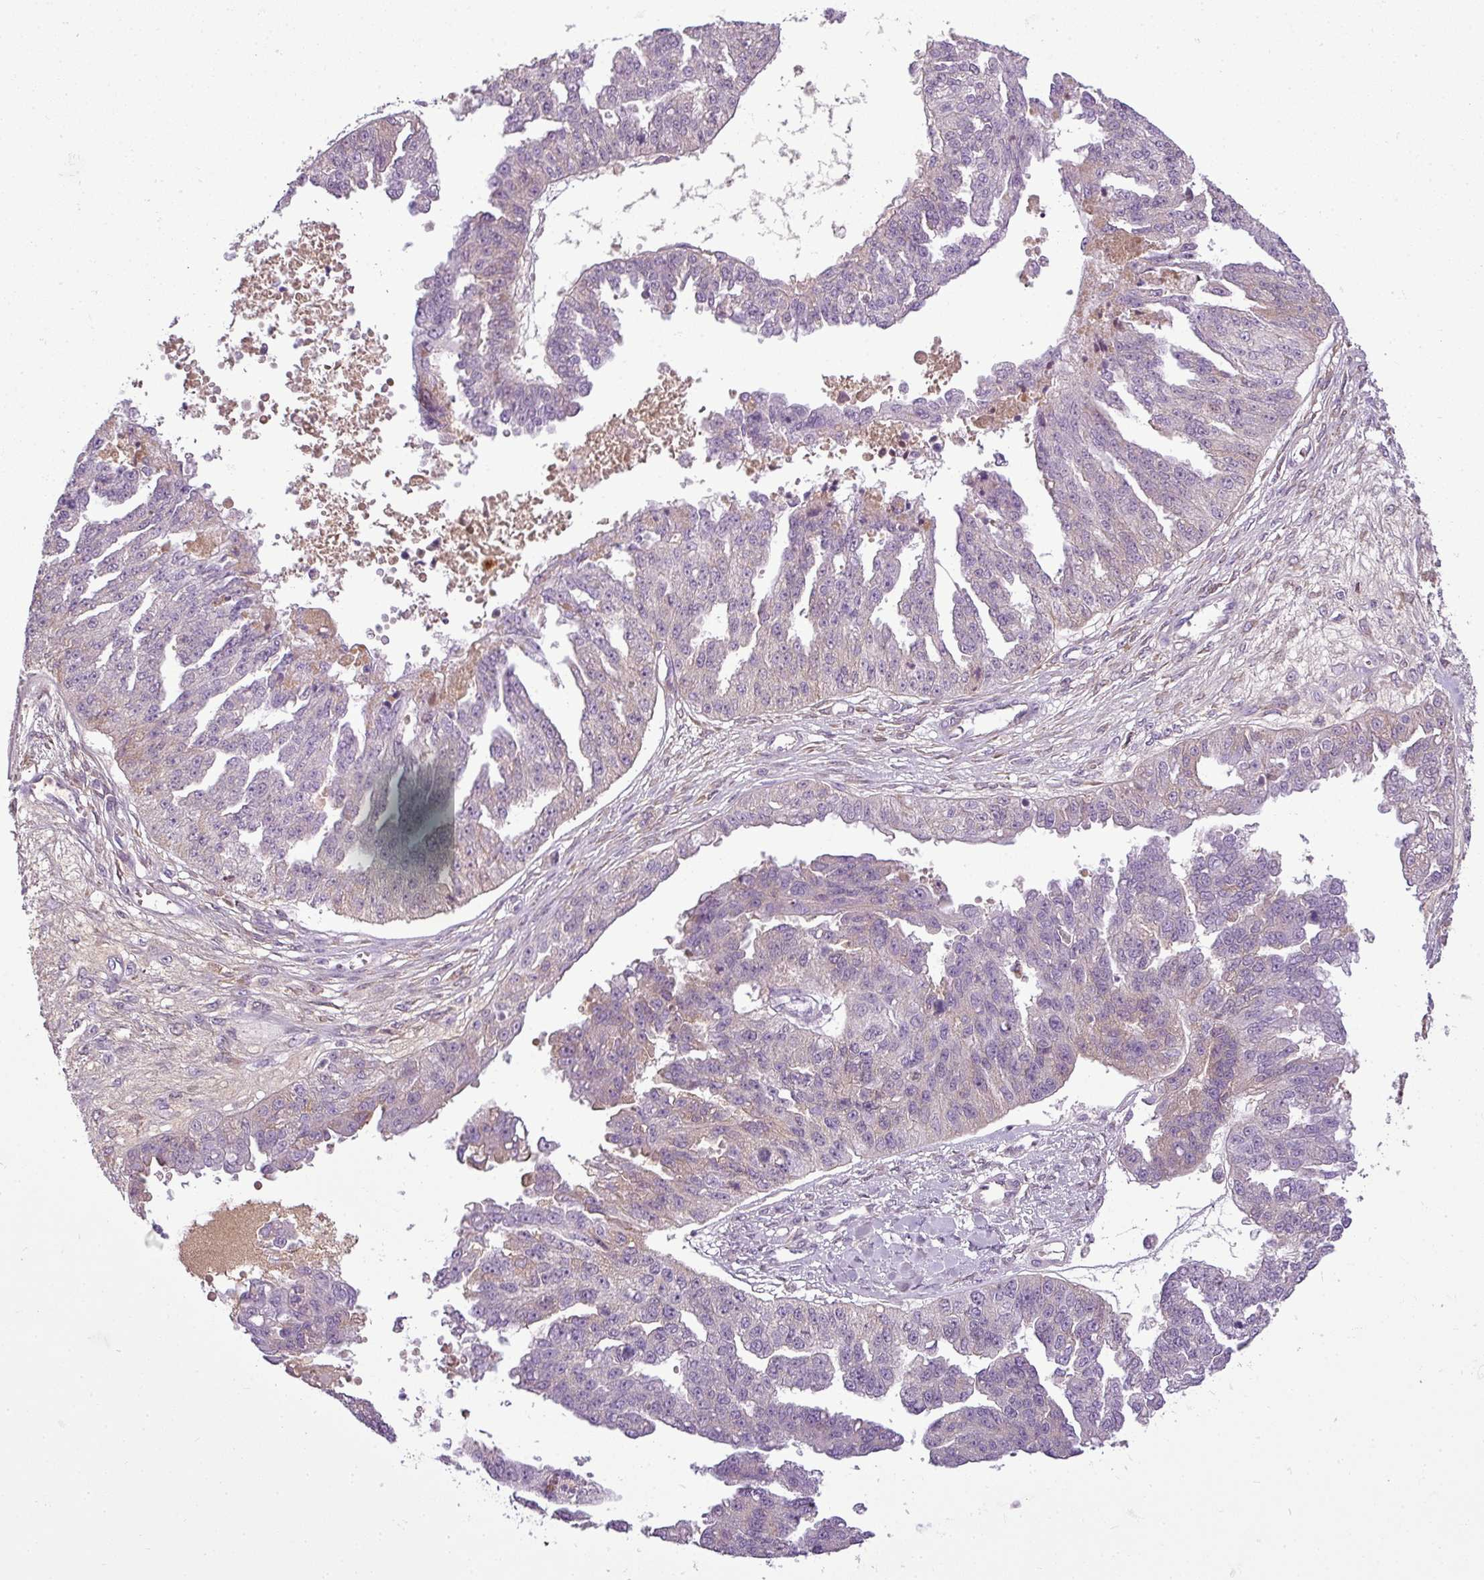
{"staining": {"intensity": "weak", "quantity": "<25%", "location": "cytoplasmic/membranous"}, "tissue": "ovarian cancer", "cell_type": "Tumor cells", "image_type": "cancer", "snomed": [{"axis": "morphology", "description": "Cystadenocarcinoma, serous, NOS"}, {"axis": "topography", "description": "Ovary"}], "caption": "Ovarian cancer (serous cystadenocarcinoma) was stained to show a protein in brown. There is no significant staining in tumor cells.", "gene": "C4B", "patient": {"sex": "female", "age": 58}}